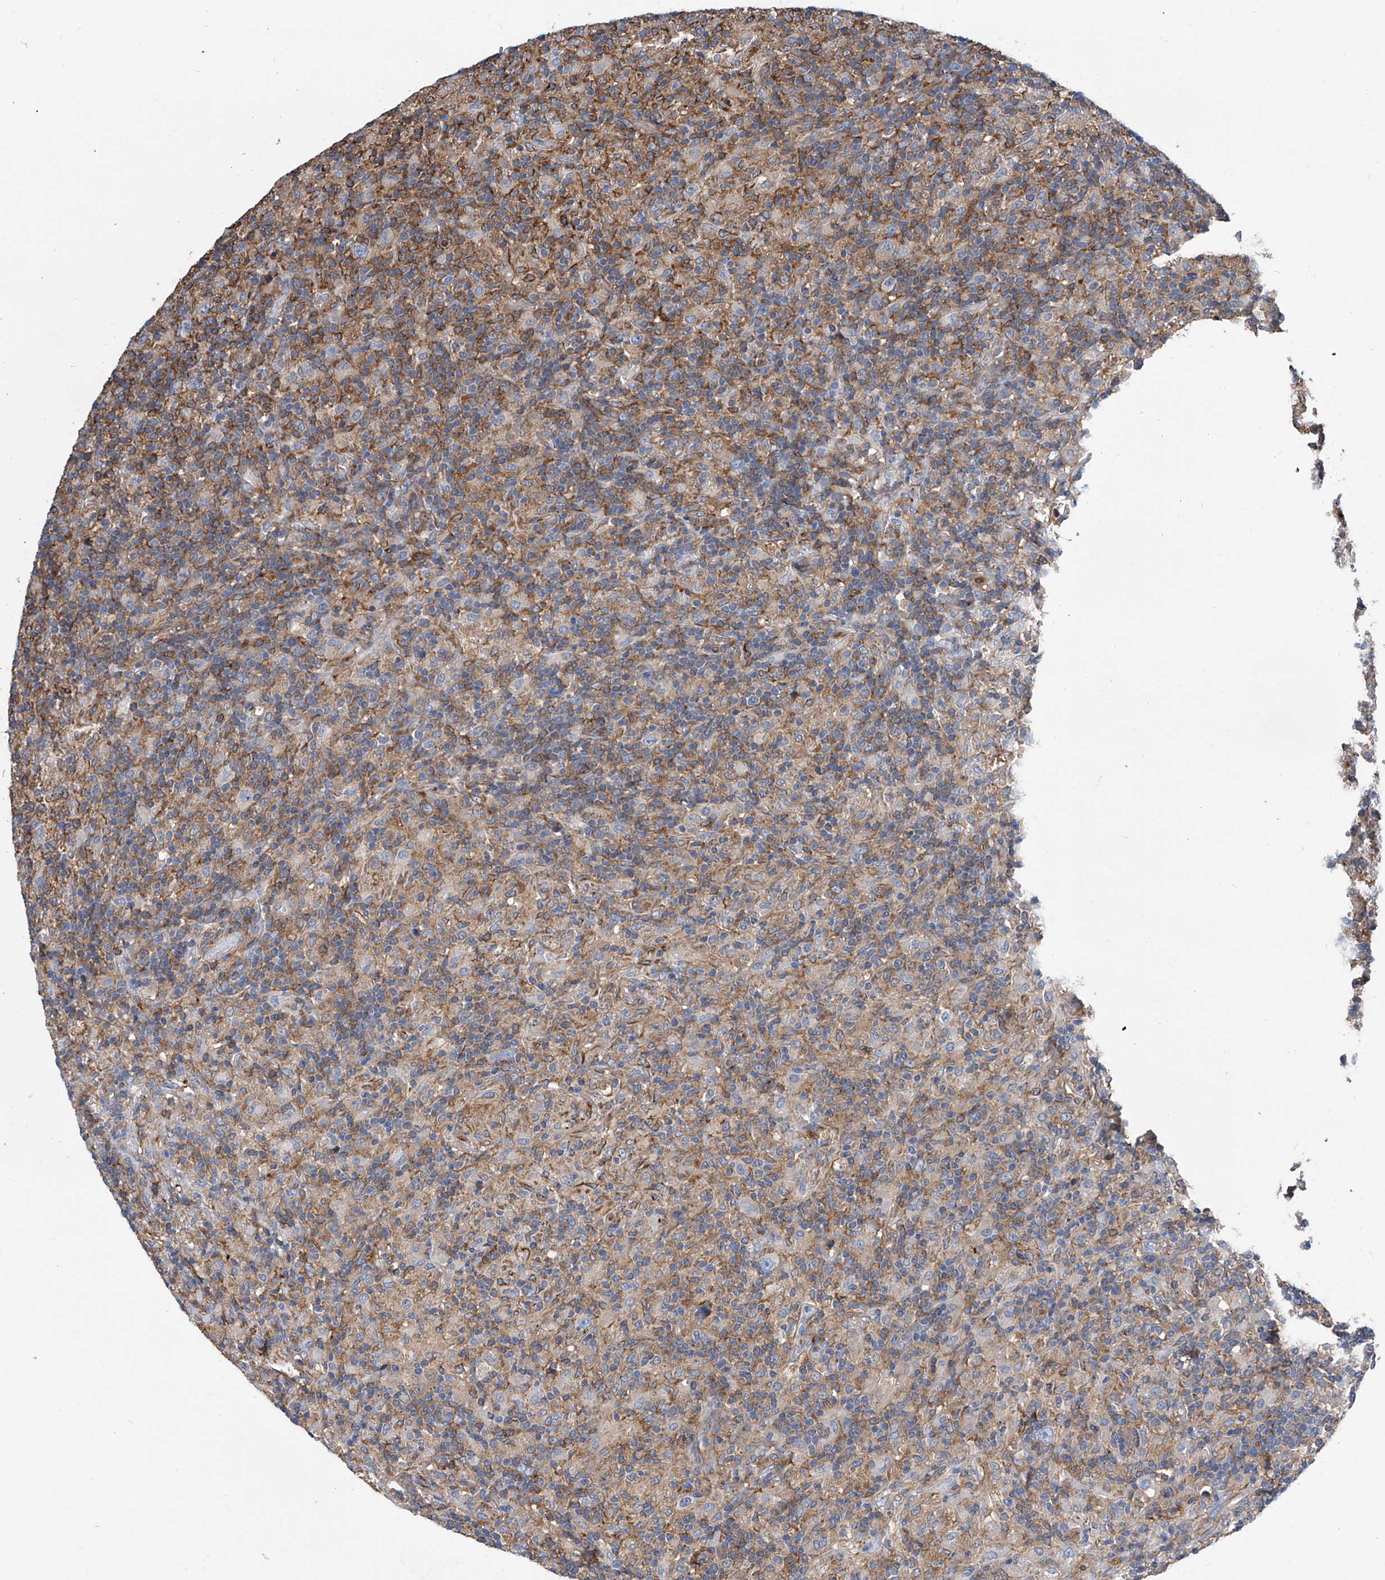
{"staining": {"intensity": "negative", "quantity": "none", "location": "none"}, "tissue": "lymphoma", "cell_type": "Tumor cells", "image_type": "cancer", "snomed": [{"axis": "morphology", "description": "Hodgkin's disease, NOS"}, {"axis": "topography", "description": "Lymph node"}], "caption": "A photomicrograph of lymphoma stained for a protein reveals no brown staining in tumor cells.", "gene": "GPT", "patient": {"sex": "male", "age": 70}}